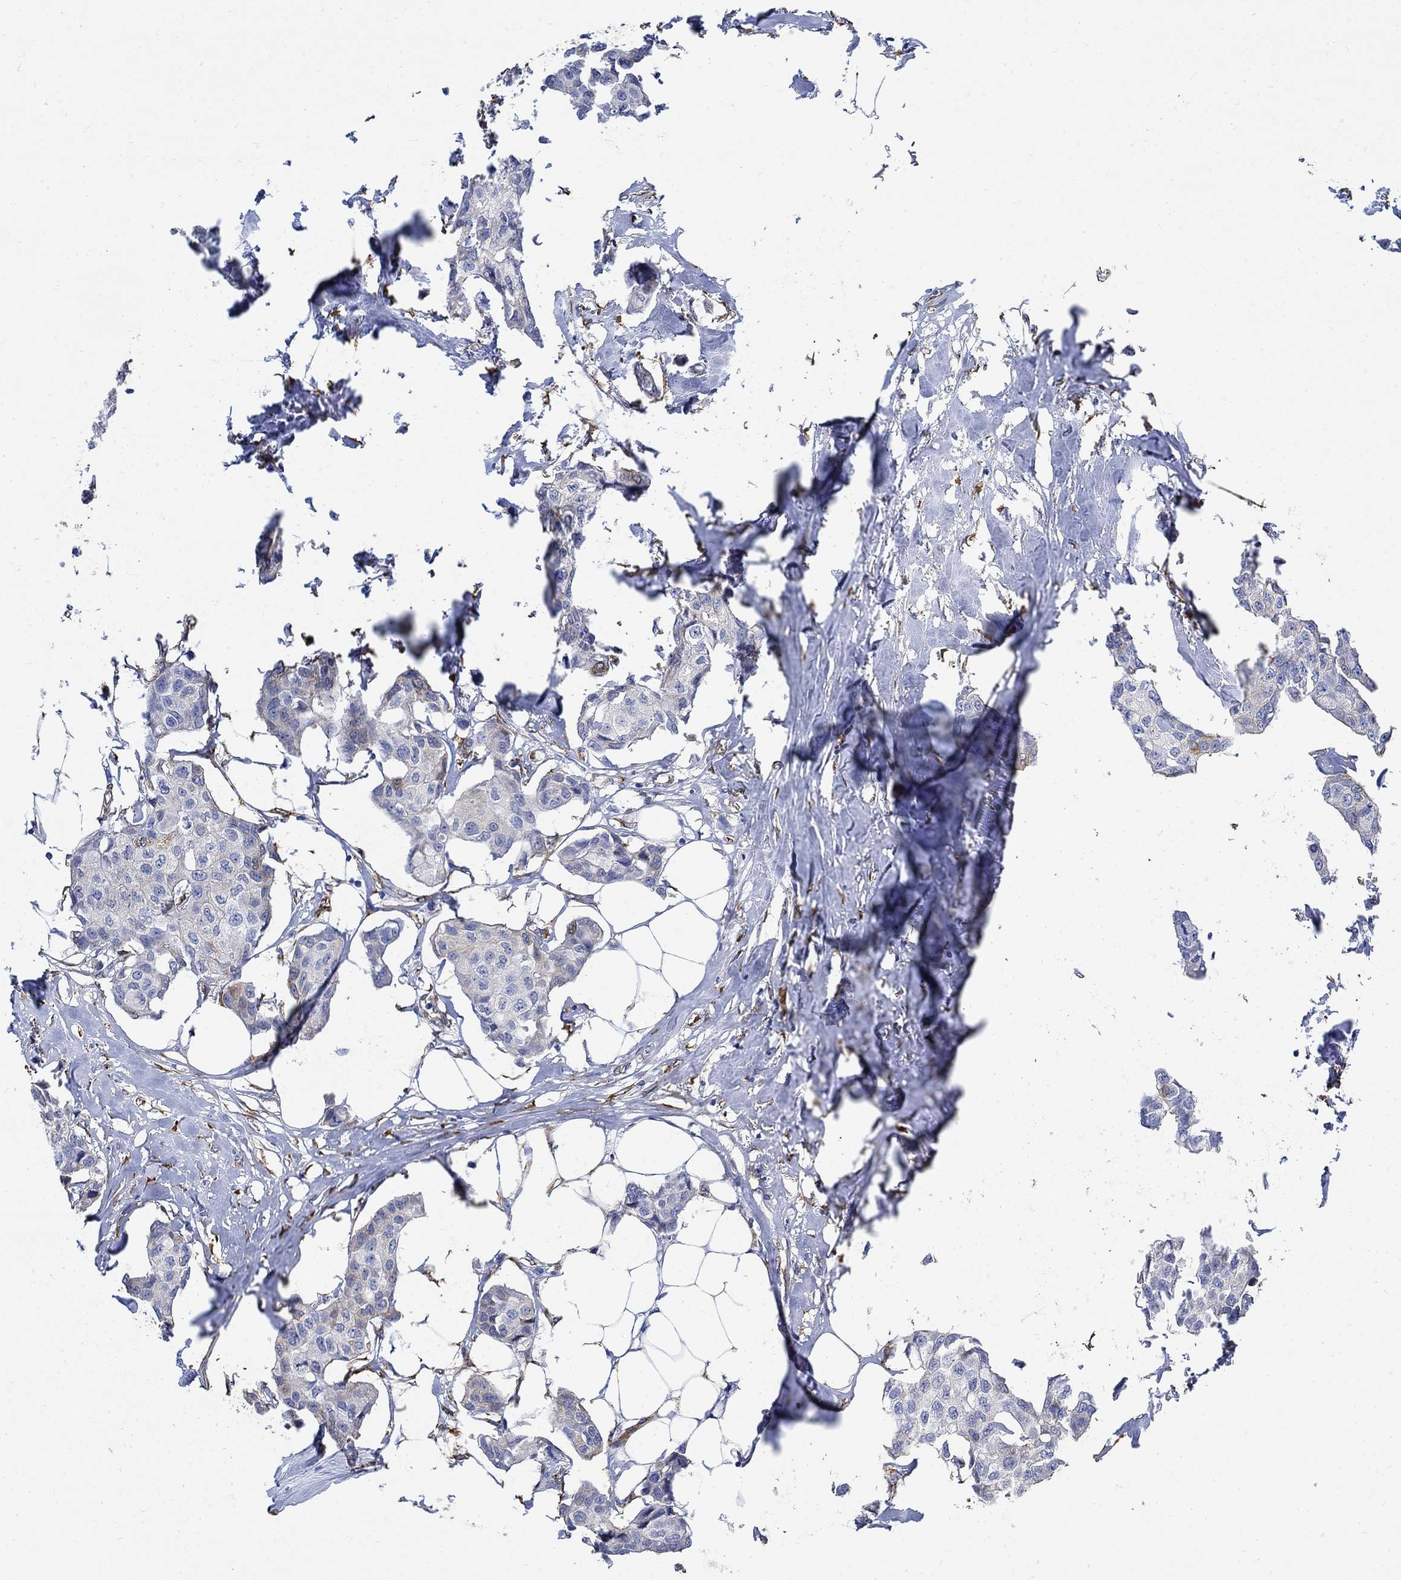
{"staining": {"intensity": "weak", "quantity": "<25%", "location": "cytoplasmic/membranous"}, "tissue": "breast cancer", "cell_type": "Tumor cells", "image_type": "cancer", "snomed": [{"axis": "morphology", "description": "Duct carcinoma"}, {"axis": "topography", "description": "Breast"}], "caption": "Immunohistochemistry (IHC) photomicrograph of neoplastic tissue: breast cancer stained with DAB (3,3'-diaminobenzidine) reveals no significant protein expression in tumor cells.", "gene": "TGM2", "patient": {"sex": "female", "age": 80}}